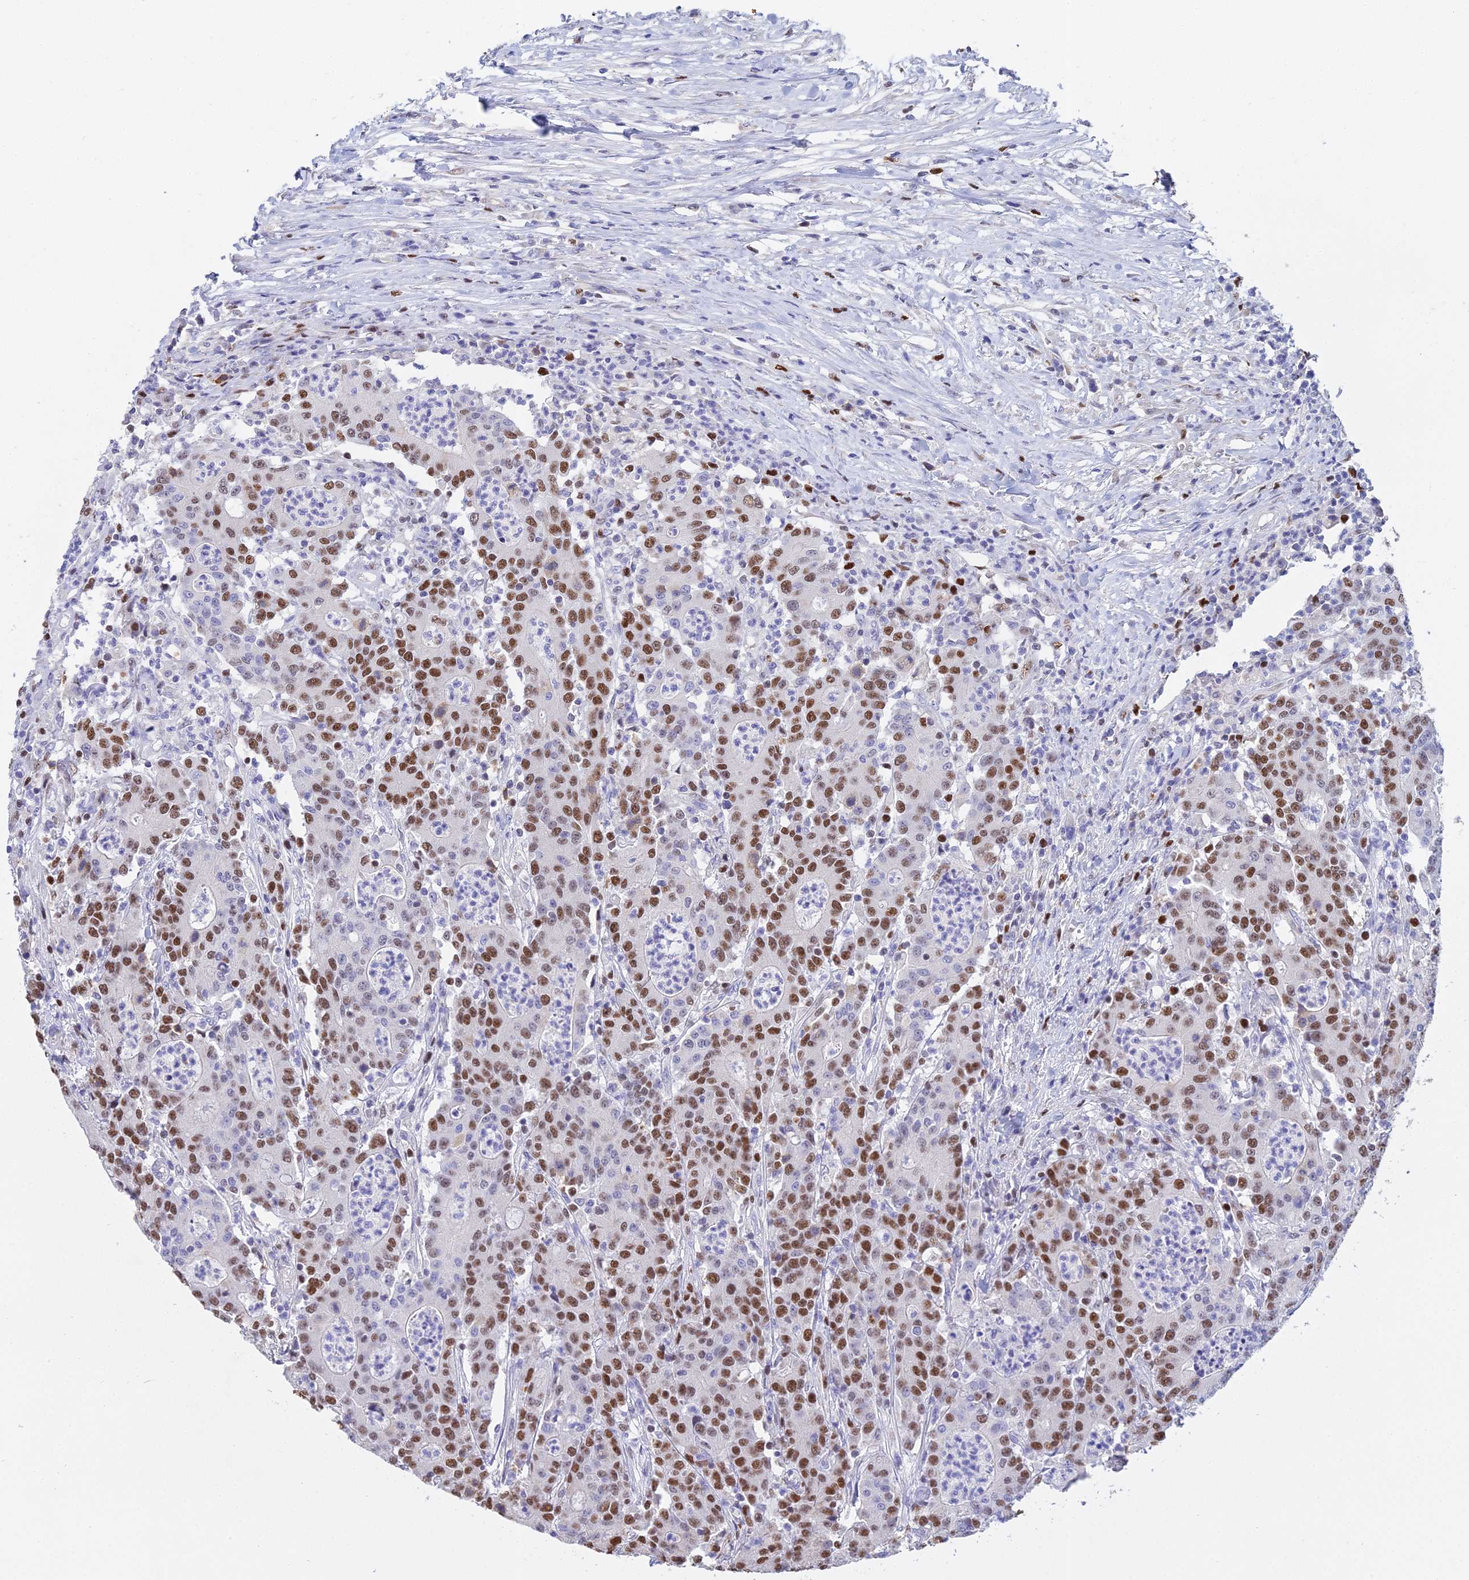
{"staining": {"intensity": "strong", "quantity": "25%-75%", "location": "nuclear"}, "tissue": "colorectal cancer", "cell_type": "Tumor cells", "image_type": "cancer", "snomed": [{"axis": "morphology", "description": "Adenocarcinoma, NOS"}, {"axis": "topography", "description": "Colon"}], "caption": "Colorectal adenocarcinoma stained with a brown dye shows strong nuclear positive positivity in about 25%-75% of tumor cells.", "gene": "MCM2", "patient": {"sex": "male", "age": 83}}